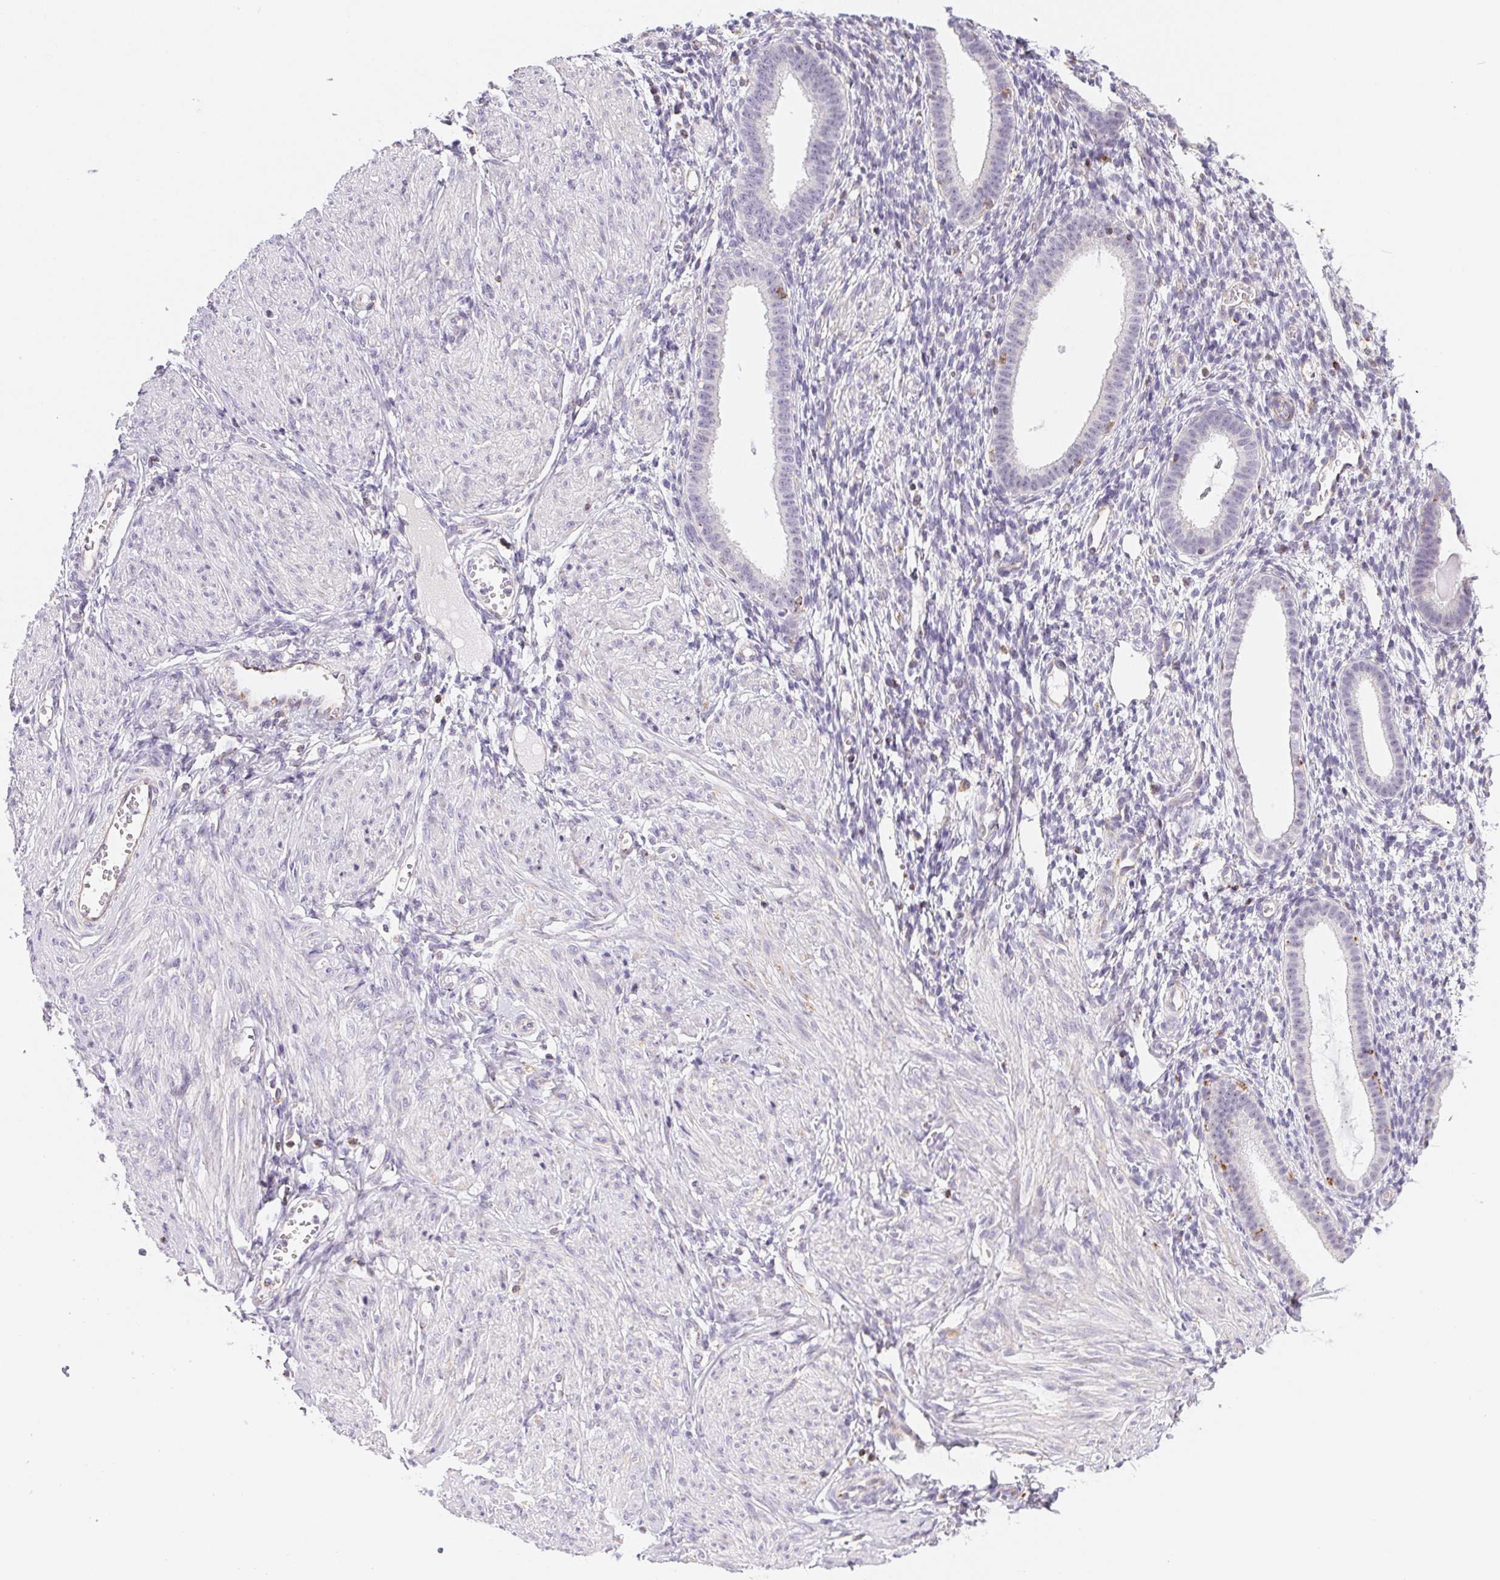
{"staining": {"intensity": "negative", "quantity": "none", "location": "none"}, "tissue": "endometrium", "cell_type": "Cells in endometrial stroma", "image_type": "normal", "snomed": [{"axis": "morphology", "description": "Normal tissue, NOS"}, {"axis": "topography", "description": "Endometrium"}], "caption": "Immunohistochemistry of benign endometrium demonstrates no positivity in cells in endometrial stroma.", "gene": "GIPC2", "patient": {"sex": "female", "age": 36}}